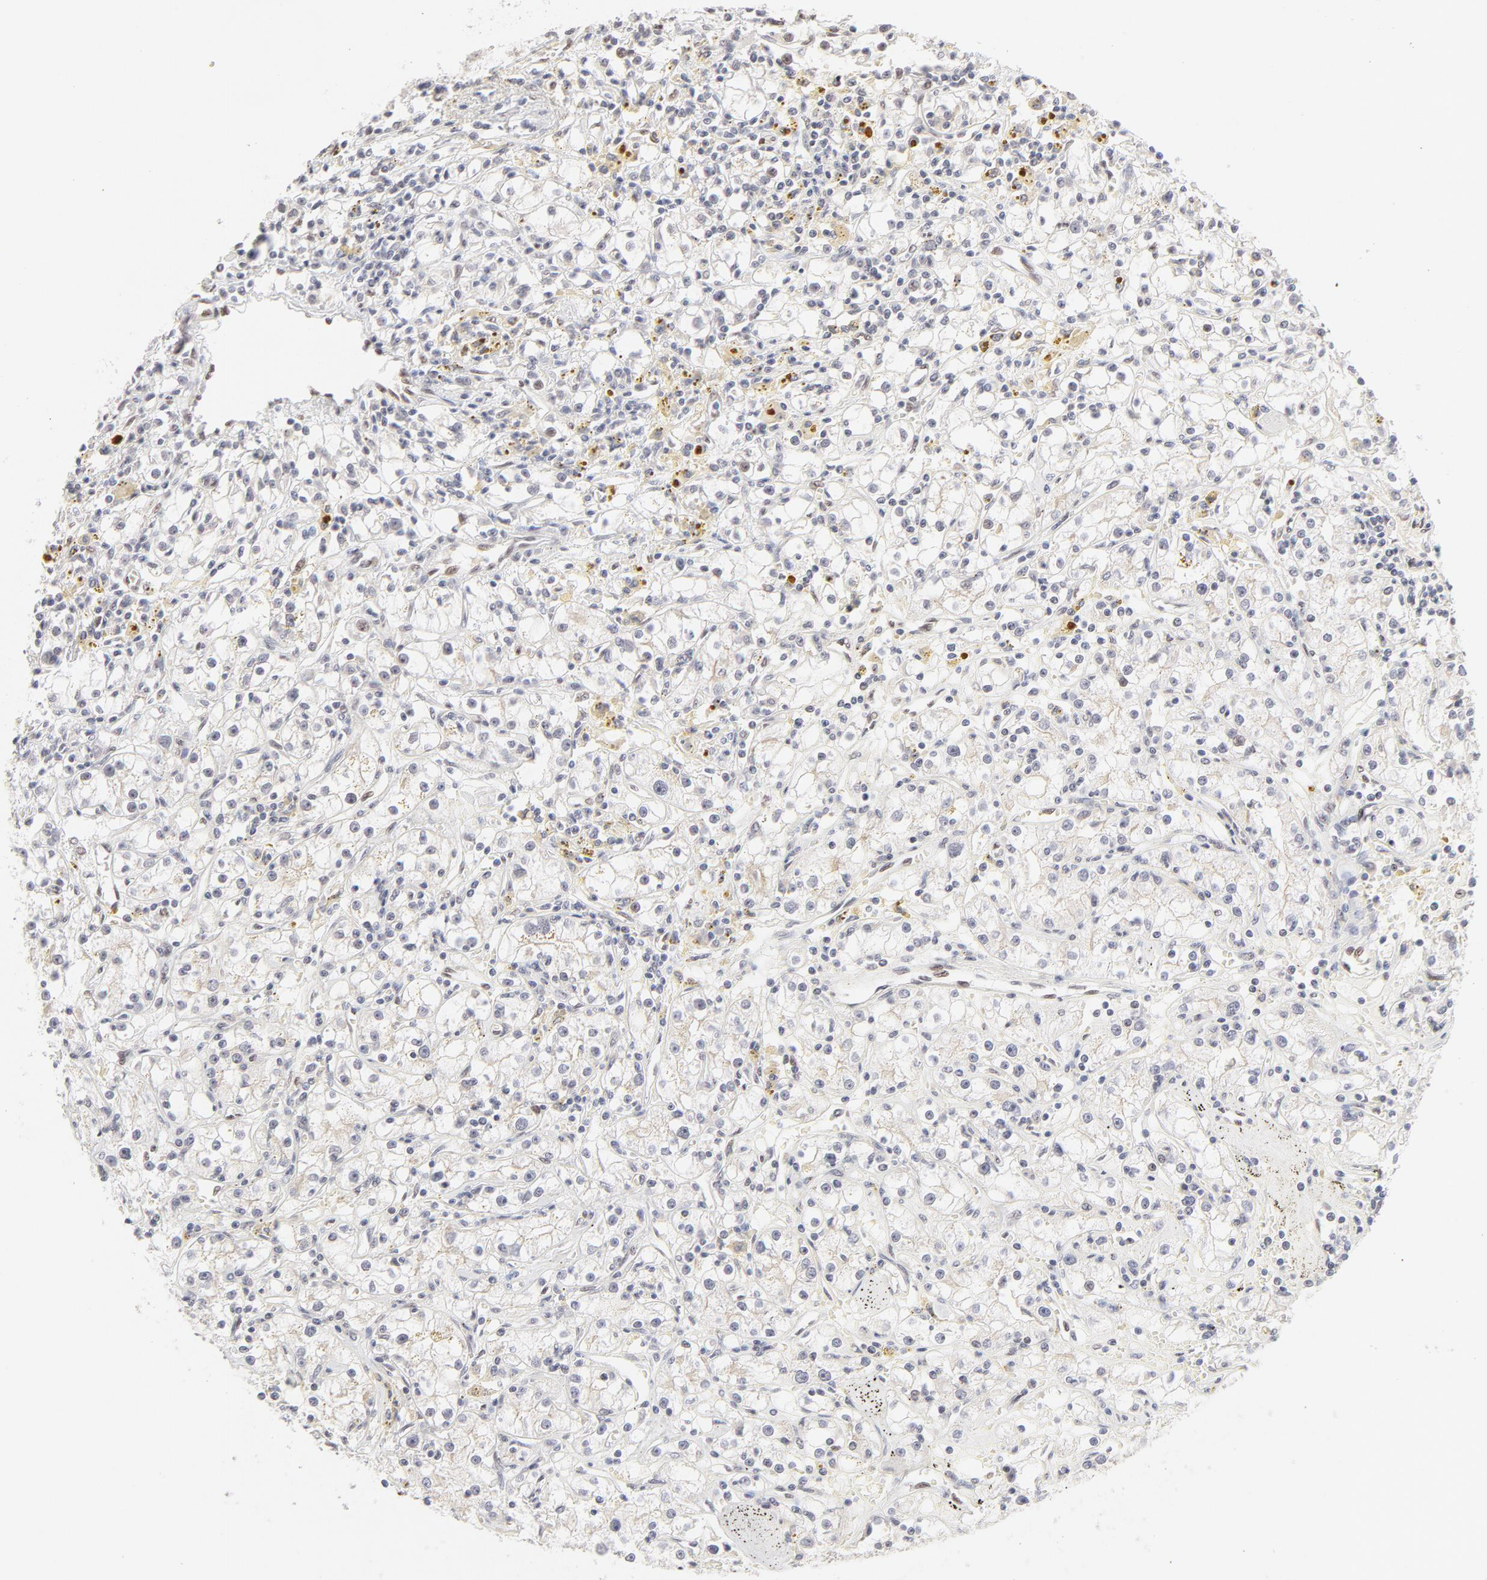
{"staining": {"intensity": "negative", "quantity": "none", "location": "none"}, "tissue": "renal cancer", "cell_type": "Tumor cells", "image_type": "cancer", "snomed": [{"axis": "morphology", "description": "Adenocarcinoma, NOS"}, {"axis": "topography", "description": "Kidney"}], "caption": "Photomicrograph shows no significant protein staining in tumor cells of renal cancer. (DAB IHC with hematoxylin counter stain).", "gene": "PBX3", "patient": {"sex": "male", "age": 56}}